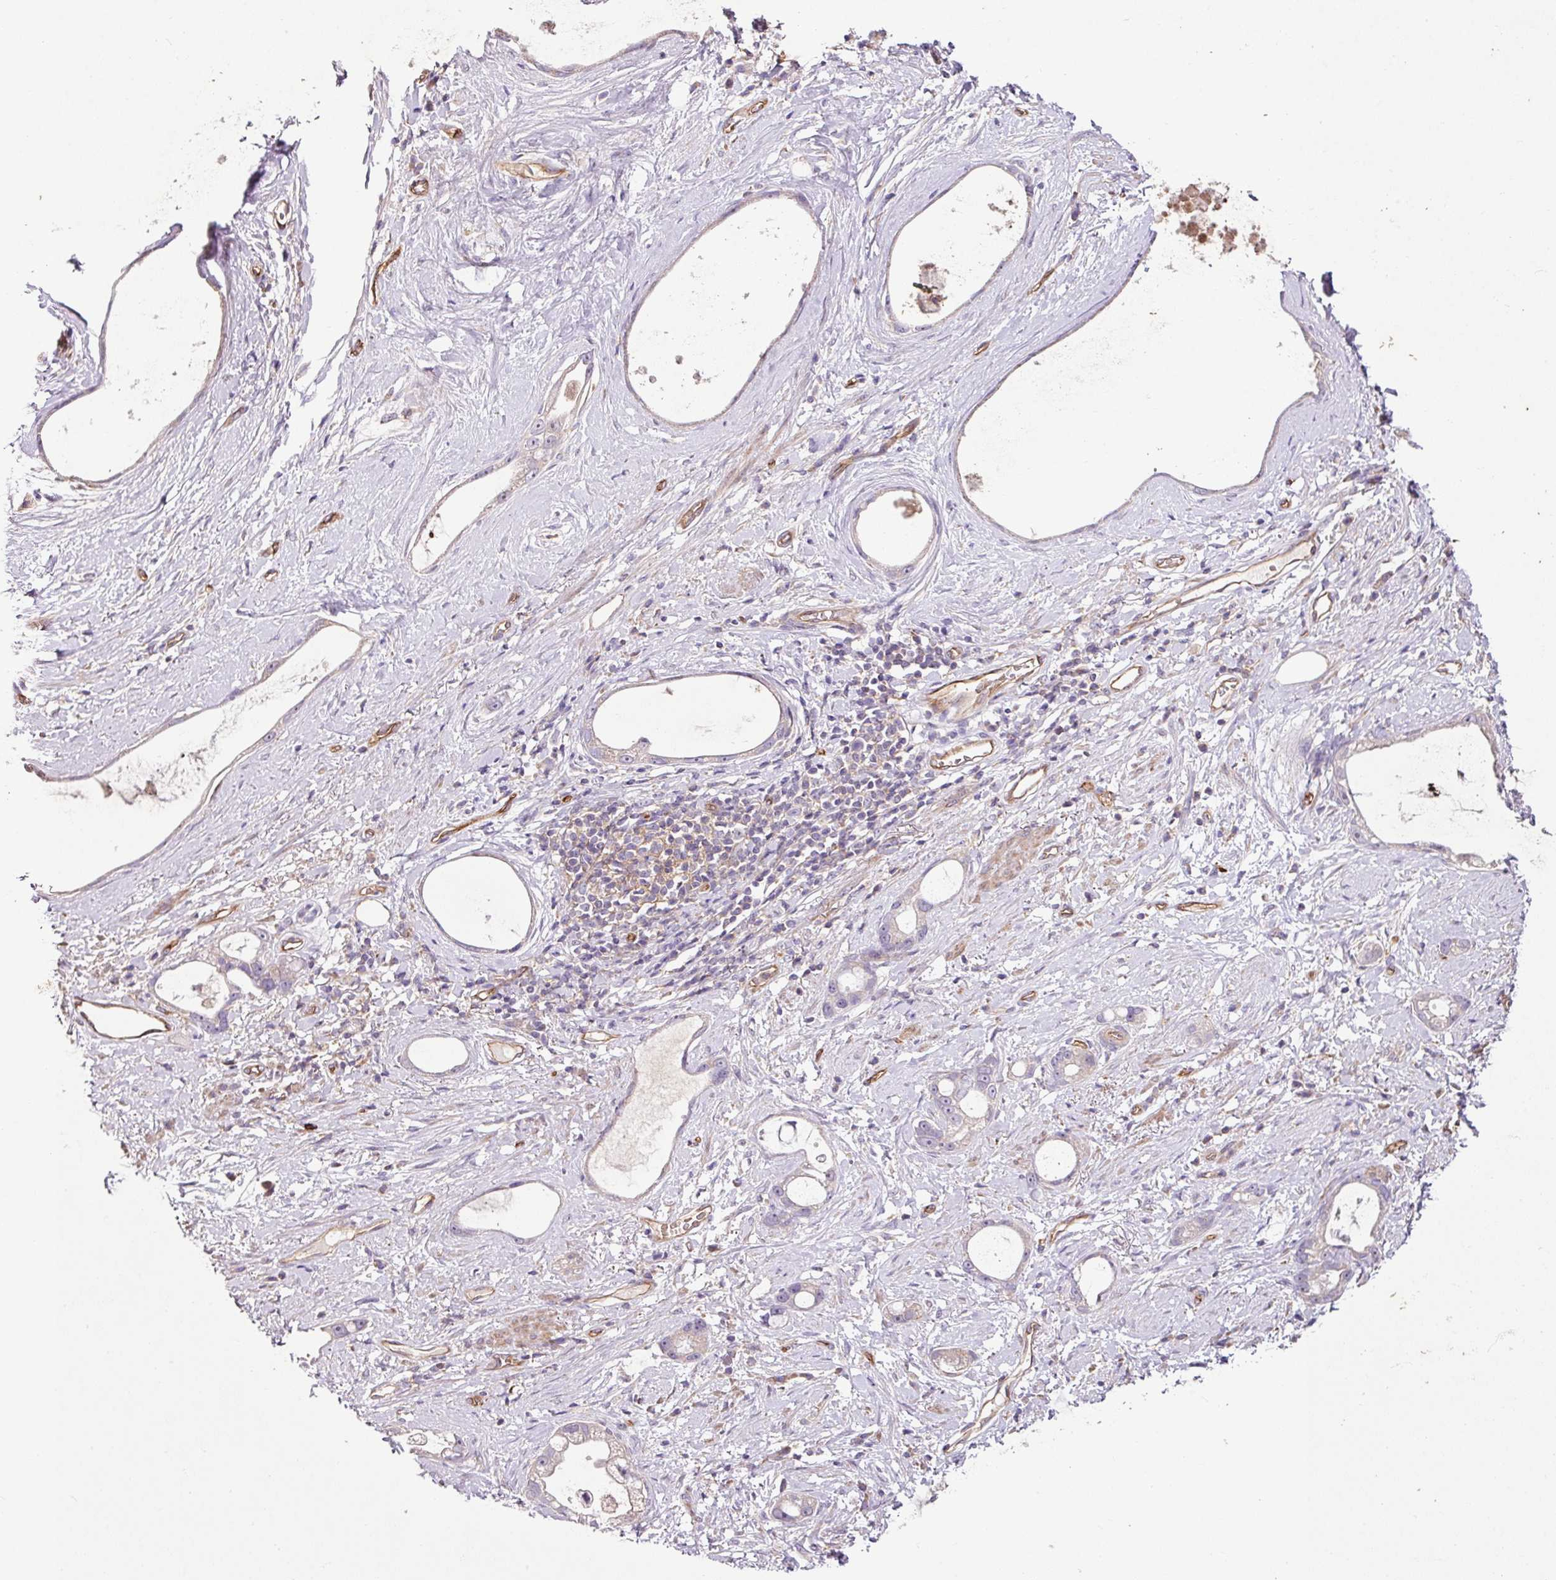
{"staining": {"intensity": "negative", "quantity": "none", "location": "none"}, "tissue": "stomach cancer", "cell_type": "Tumor cells", "image_type": "cancer", "snomed": [{"axis": "morphology", "description": "Adenocarcinoma, NOS"}, {"axis": "topography", "description": "Stomach"}], "caption": "Immunohistochemistry (IHC) of stomach adenocarcinoma exhibits no positivity in tumor cells.", "gene": "ZNF106", "patient": {"sex": "male", "age": 55}}